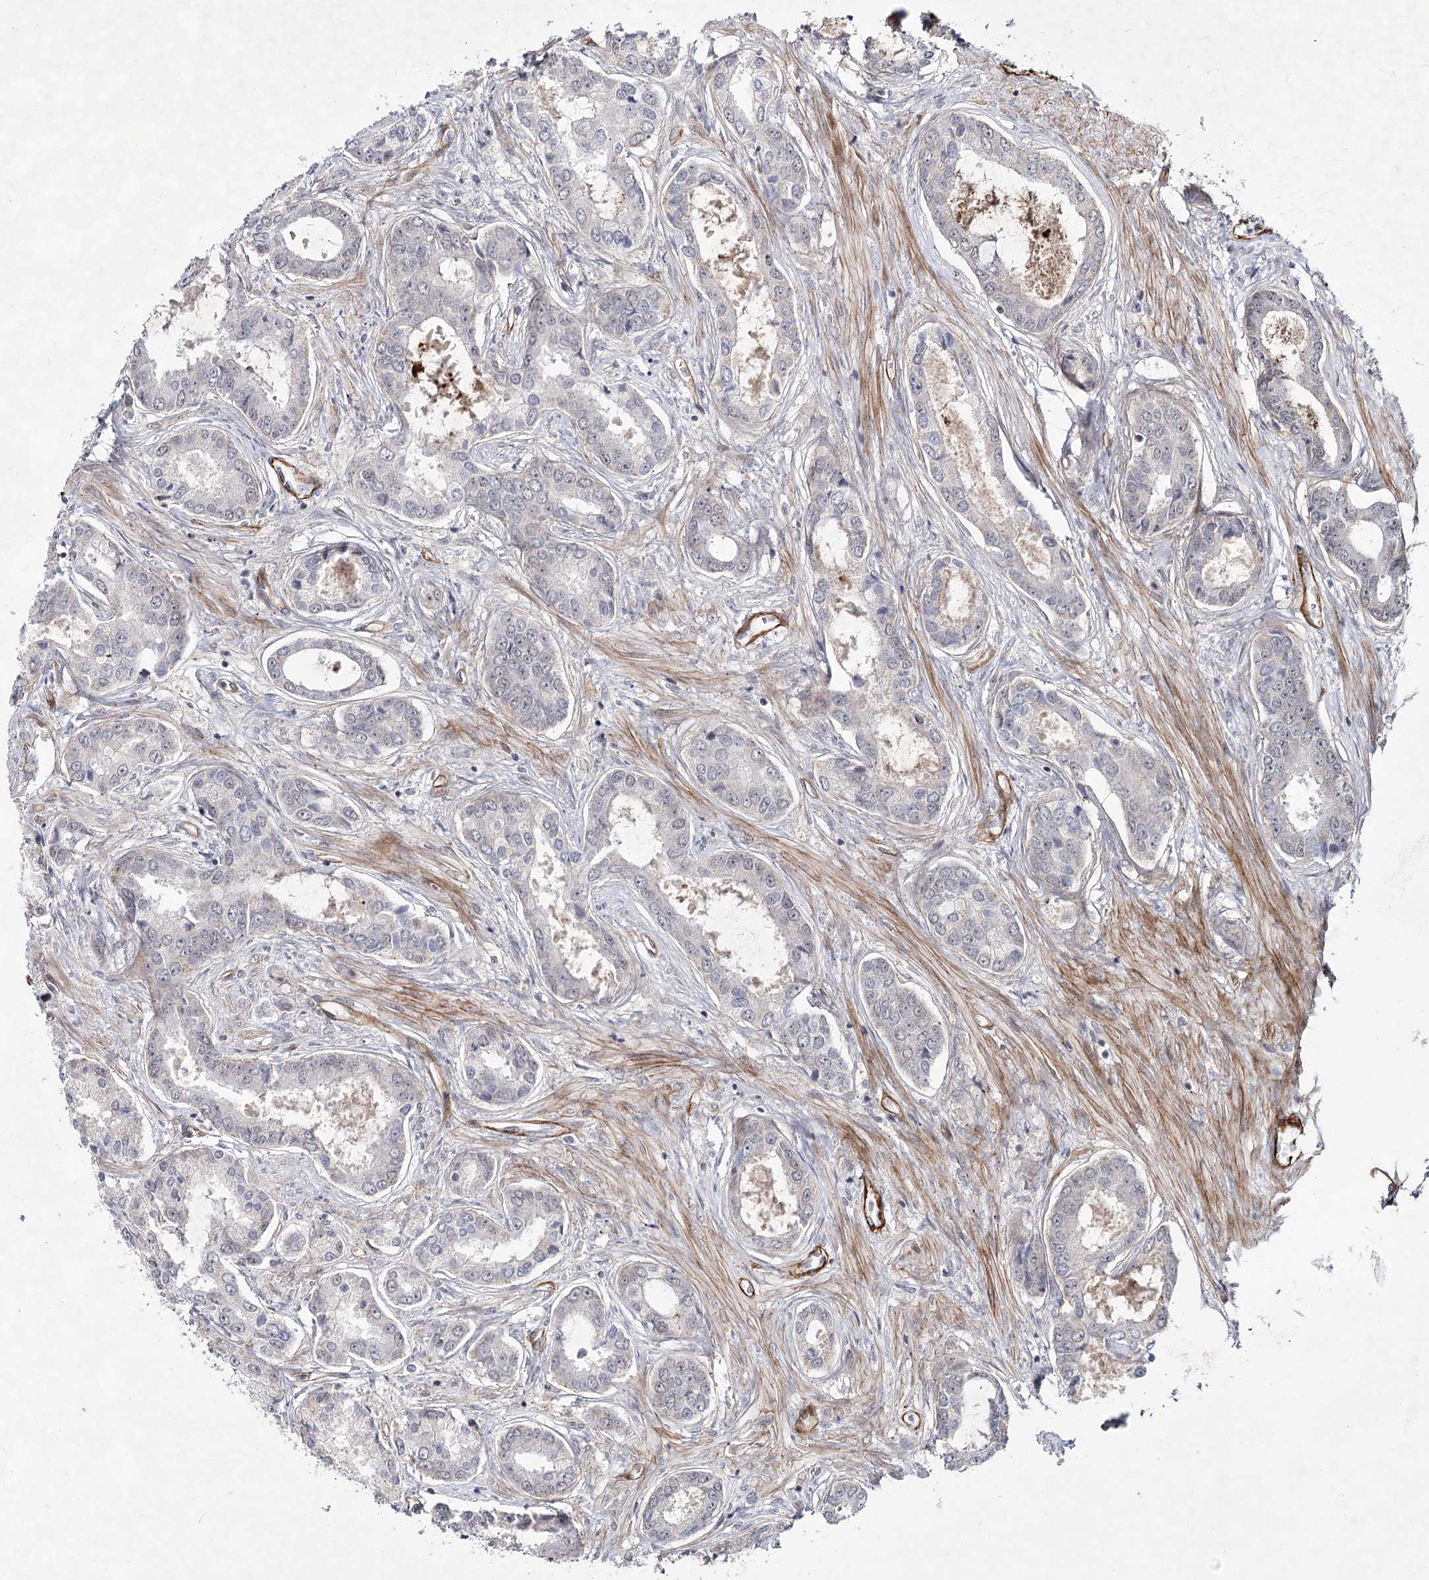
{"staining": {"intensity": "negative", "quantity": "none", "location": "none"}, "tissue": "prostate cancer", "cell_type": "Tumor cells", "image_type": "cancer", "snomed": [{"axis": "morphology", "description": "Adenocarcinoma, Low grade"}, {"axis": "topography", "description": "Prostate"}], "caption": "Immunohistochemistry (IHC) of prostate cancer demonstrates no staining in tumor cells.", "gene": "ATL2", "patient": {"sex": "male", "age": 68}}